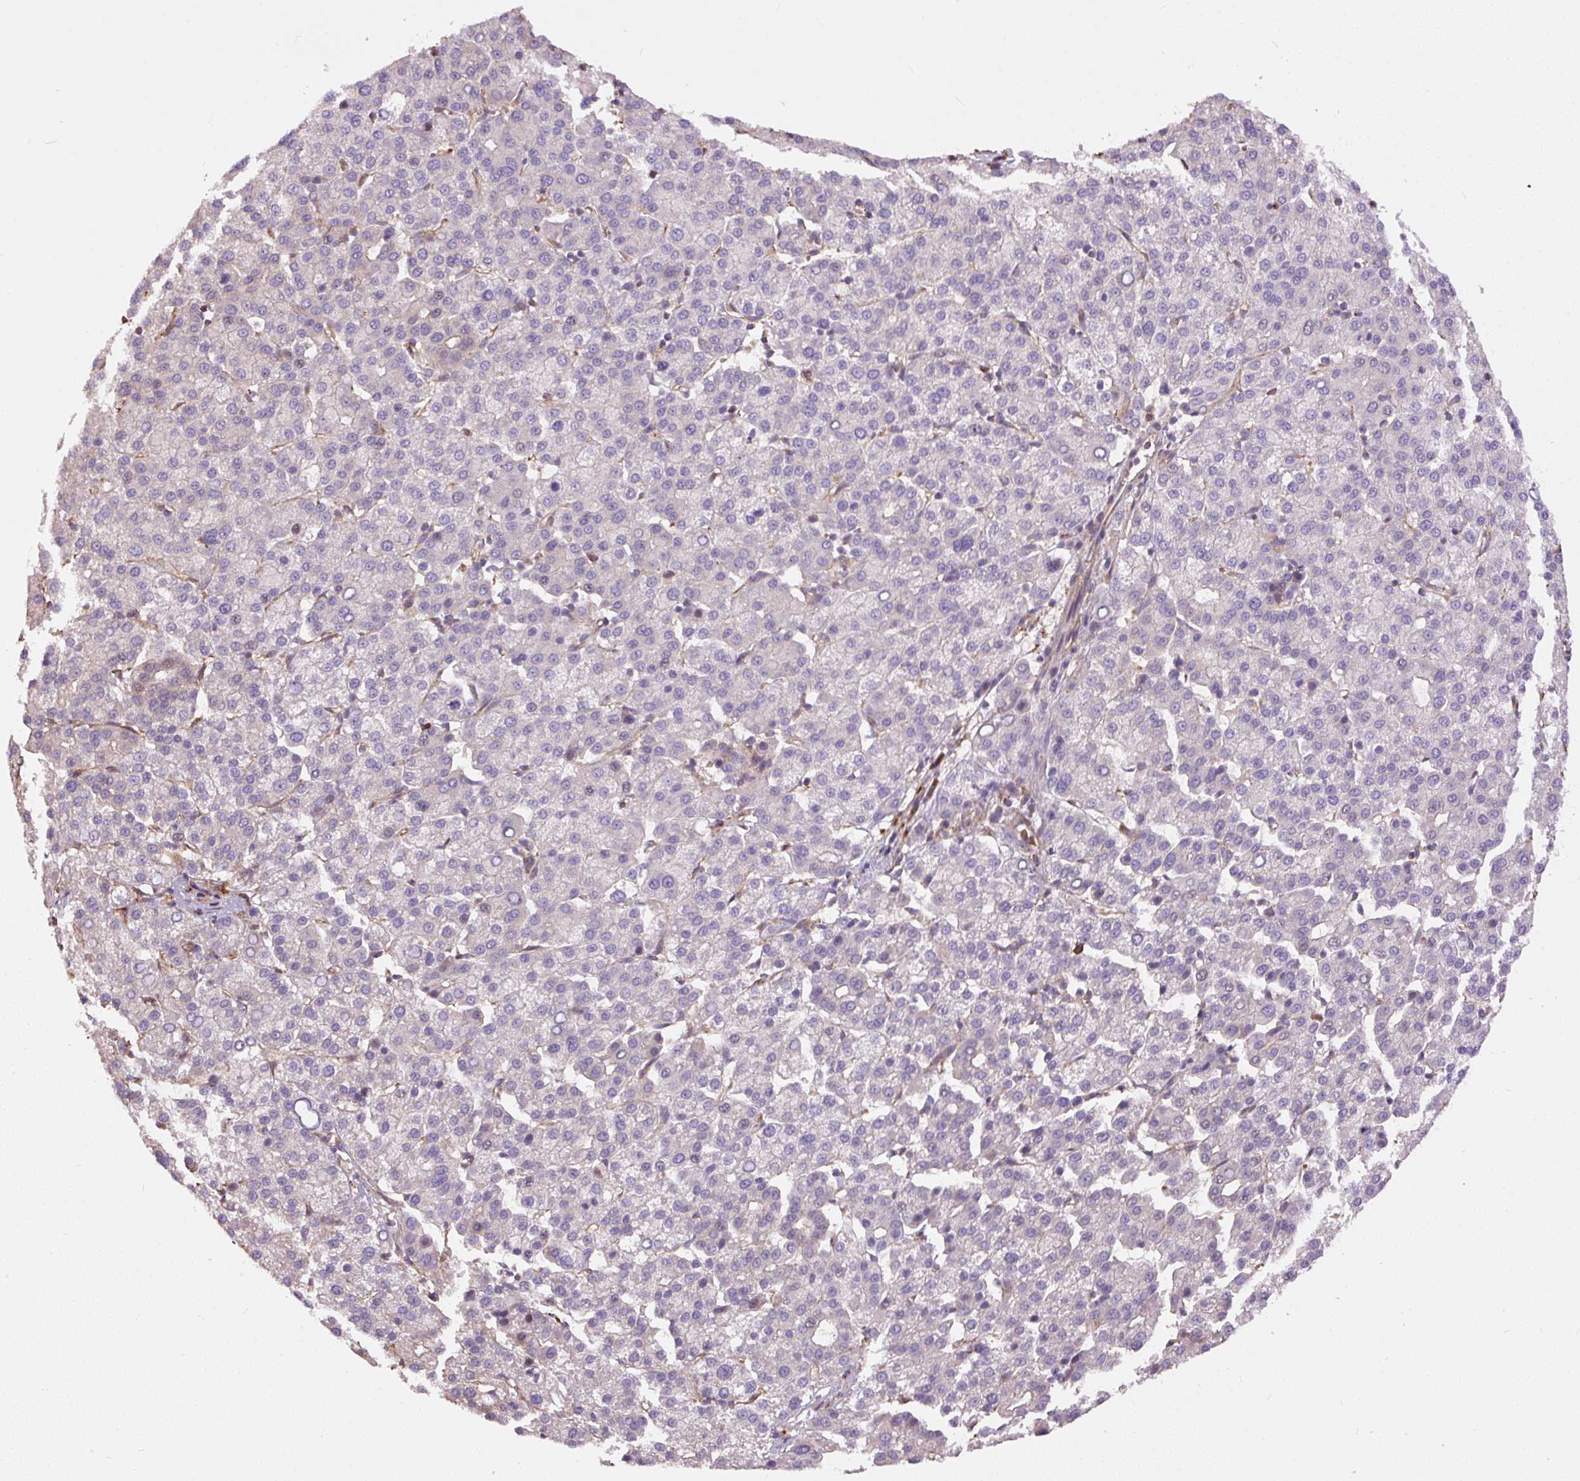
{"staining": {"intensity": "negative", "quantity": "none", "location": "none"}, "tissue": "liver cancer", "cell_type": "Tumor cells", "image_type": "cancer", "snomed": [{"axis": "morphology", "description": "Carcinoma, Hepatocellular, NOS"}, {"axis": "topography", "description": "Liver"}], "caption": "Liver cancer (hepatocellular carcinoma) was stained to show a protein in brown. There is no significant expression in tumor cells.", "gene": "PPME1", "patient": {"sex": "female", "age": 58}}